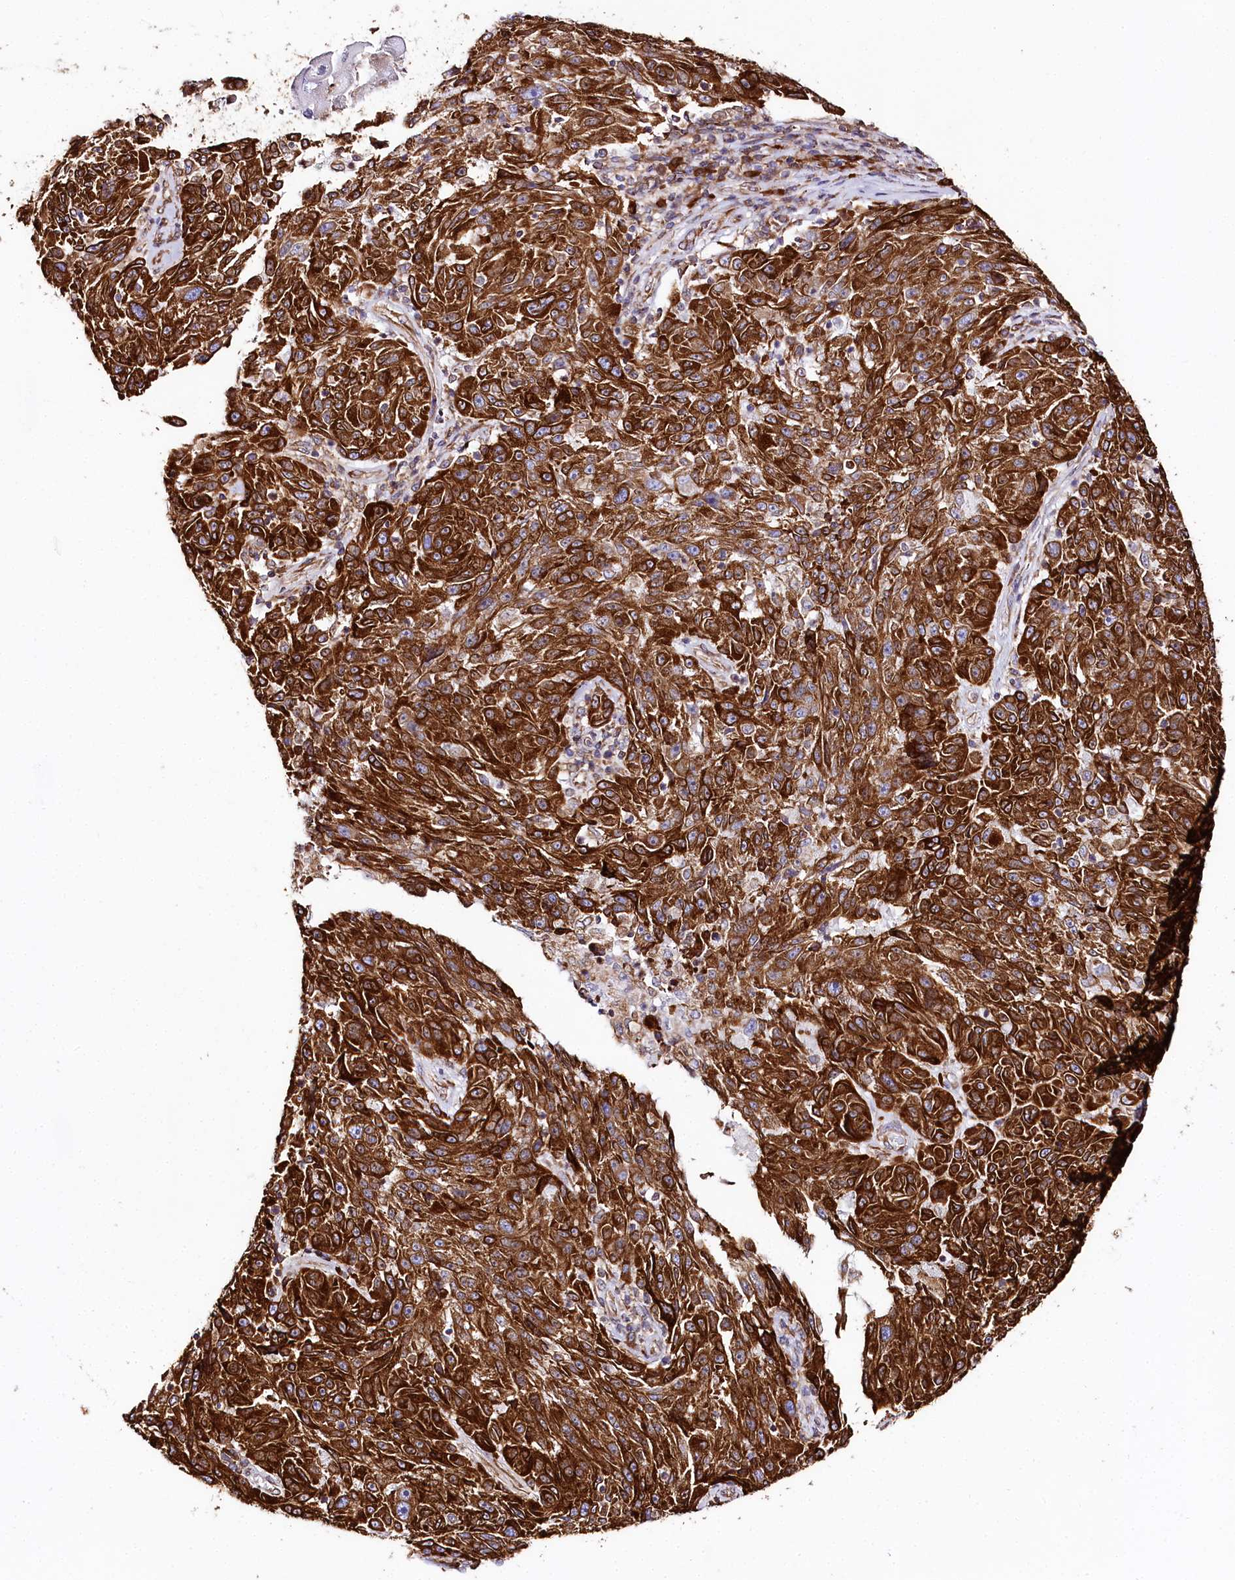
{"staining": {"intensity": "strong", "quantity": ">75%", "location": "cytoplasmic/membranous"}, "tissue": "melanoma", "cell_type": "Tumor cells", "image_type": "cancer", "snomed": [{"axis": "morphology", "description": "Malignant melanoma, NOS"}, {"axis": "topography", "description": "Skin"}], "caption": "Melanoma stained with a brown dye shows strong cytoplasmic/membranous positive positivity in about >75% of tumor cells.", "gene": "CNPY2", "patient": {"sex": "male", "age": 53}}